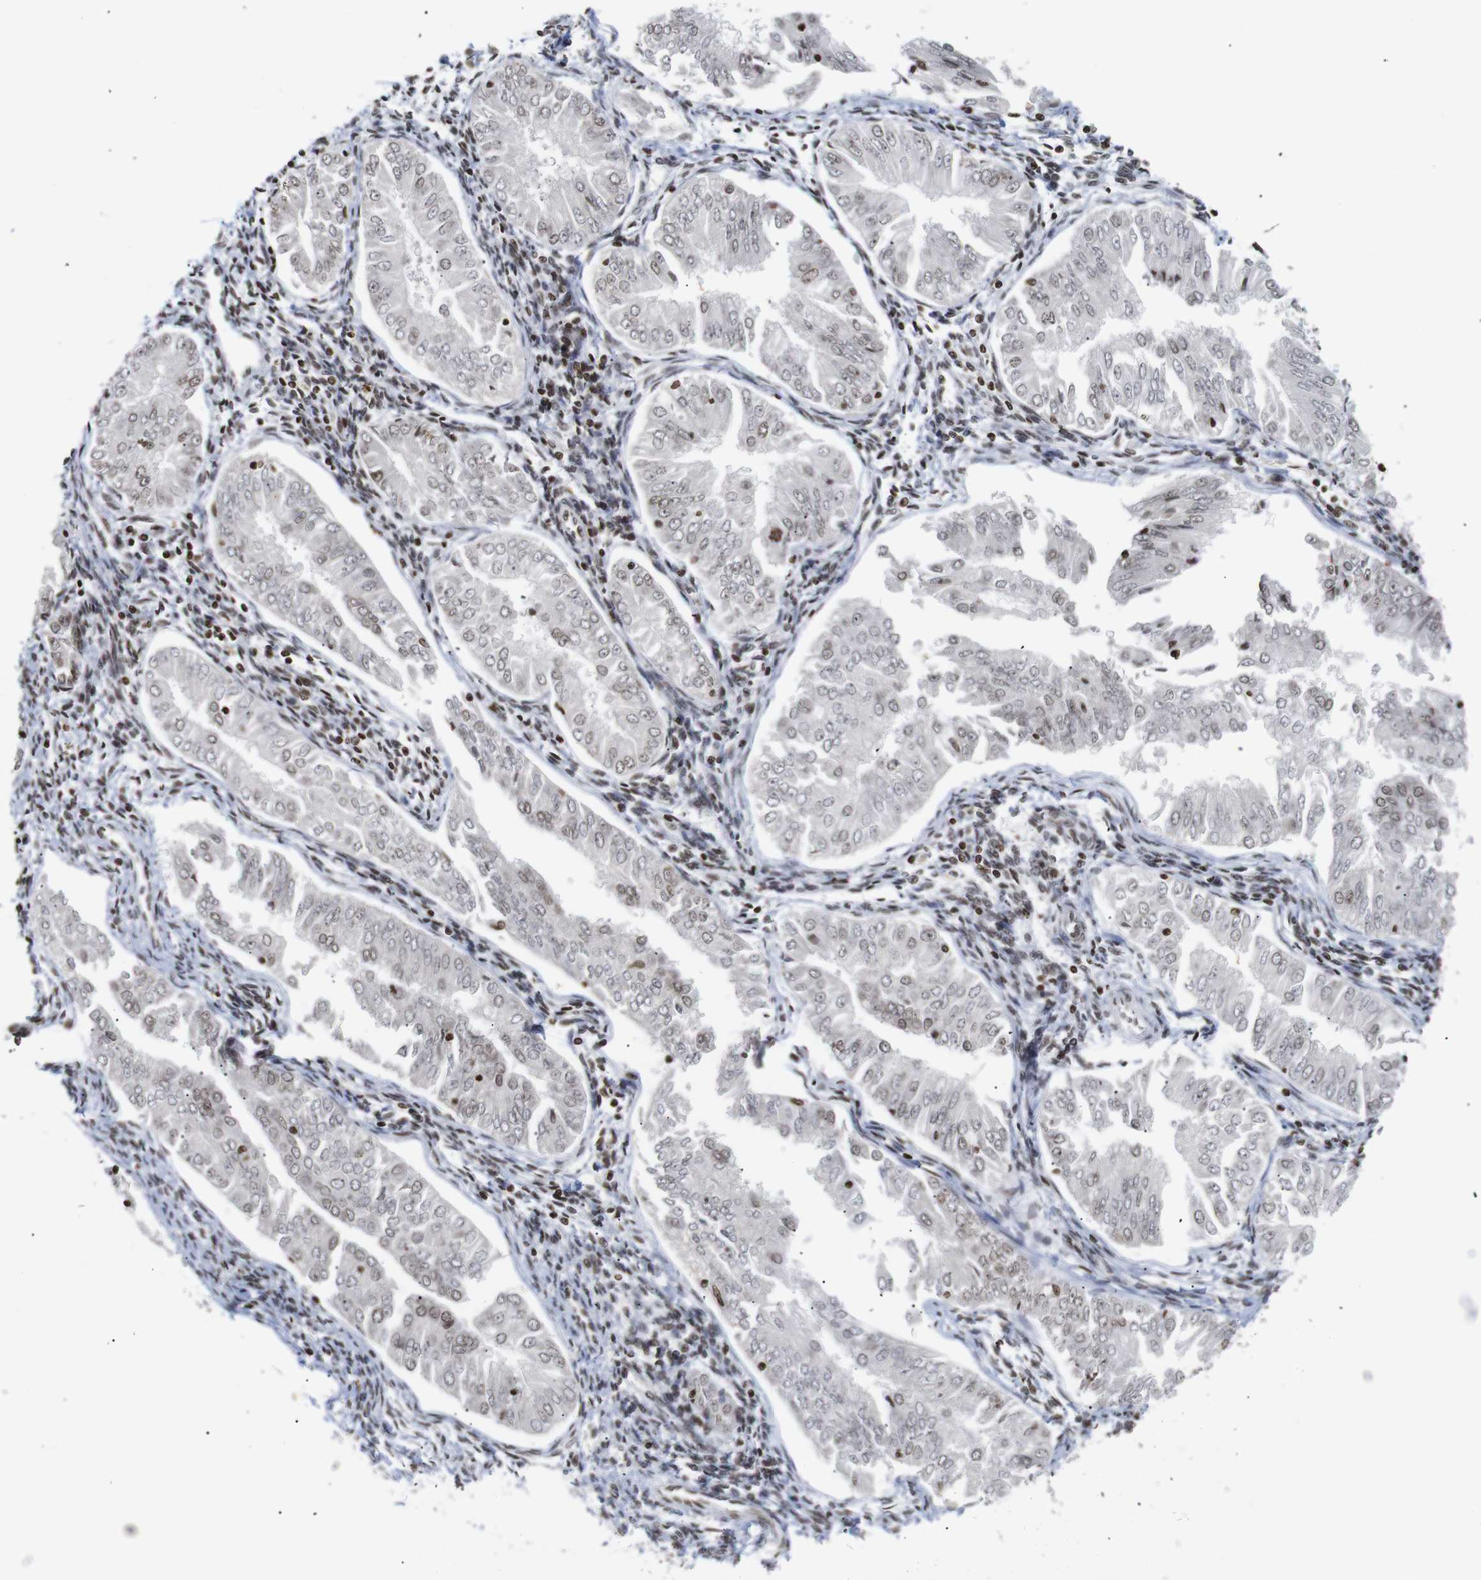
{"staining": {"intensity": "weak", "quantity": ">75%", "location": "nuclear"}, "tissue": "endometrial cancer", "cell_type": "Tumor cells", "image_type": "cancer", "snomed": [{"axis": "morphology", "description": "Adenocarcinoma, NOS"}, {"axis": "topography", "description": "Endometrium"}], "caption": "Protein expression analysis of human endometrial adenocarcinoma reveals weak nuclear positivity in approximately >75% of tumor cells.", "gene": "ETV5", "patient": {"sex": "female", "age": 53}}